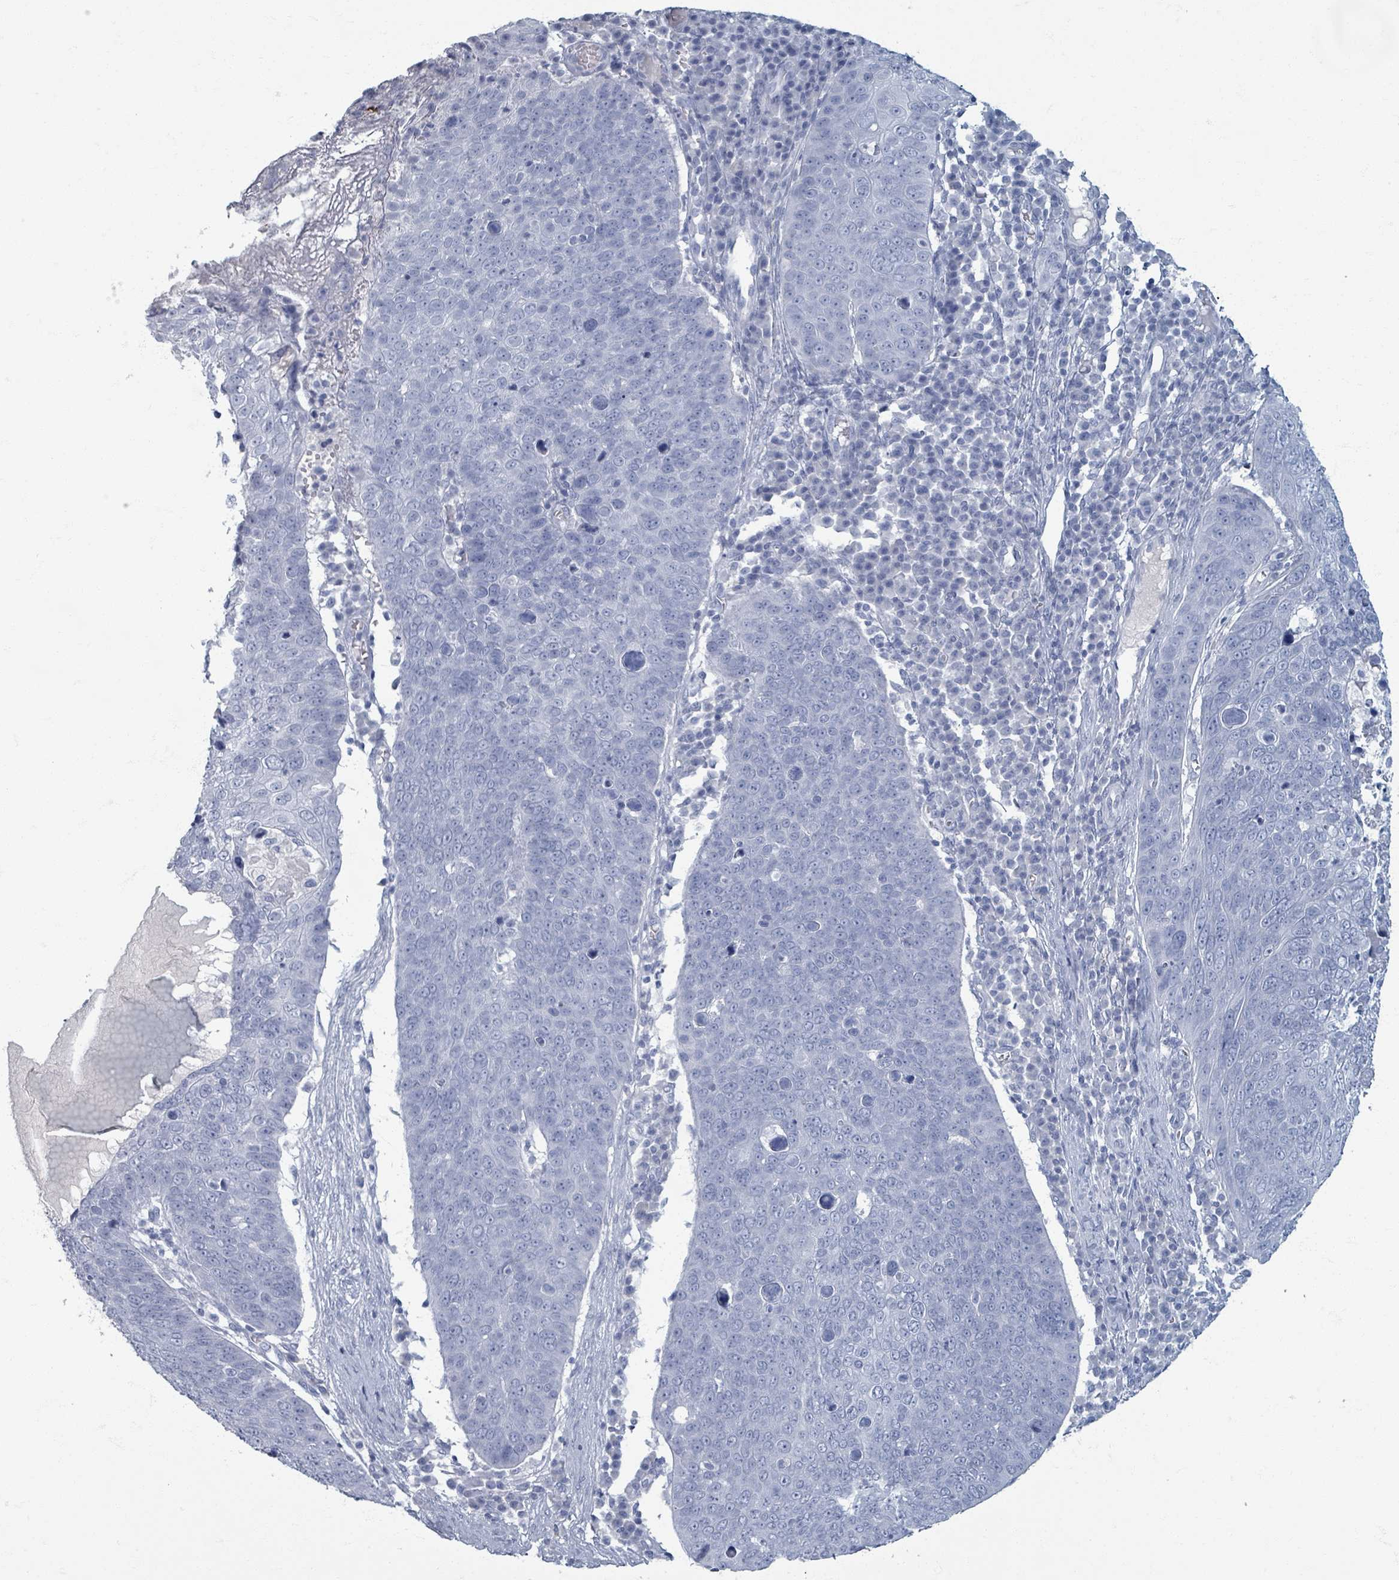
{"staining": {"intensity": "negative", "quantity": "none", "location": "none"}, "tissue": "skin cancer", "cell_type": "Tumor cells", "image_type": "cancer", "snomed": [{"axis": "morphology", "description": "Squamous cell carcinoma, NOS"}, {"axis": "topography", "description": "Skin"}], "caption": "Histopathology image shows no protein expression in tumor cells of skin squamous cell carcinoma tissue.", "gene": "TAS2R1", "patient": {"sex": "male", "age": 71}}